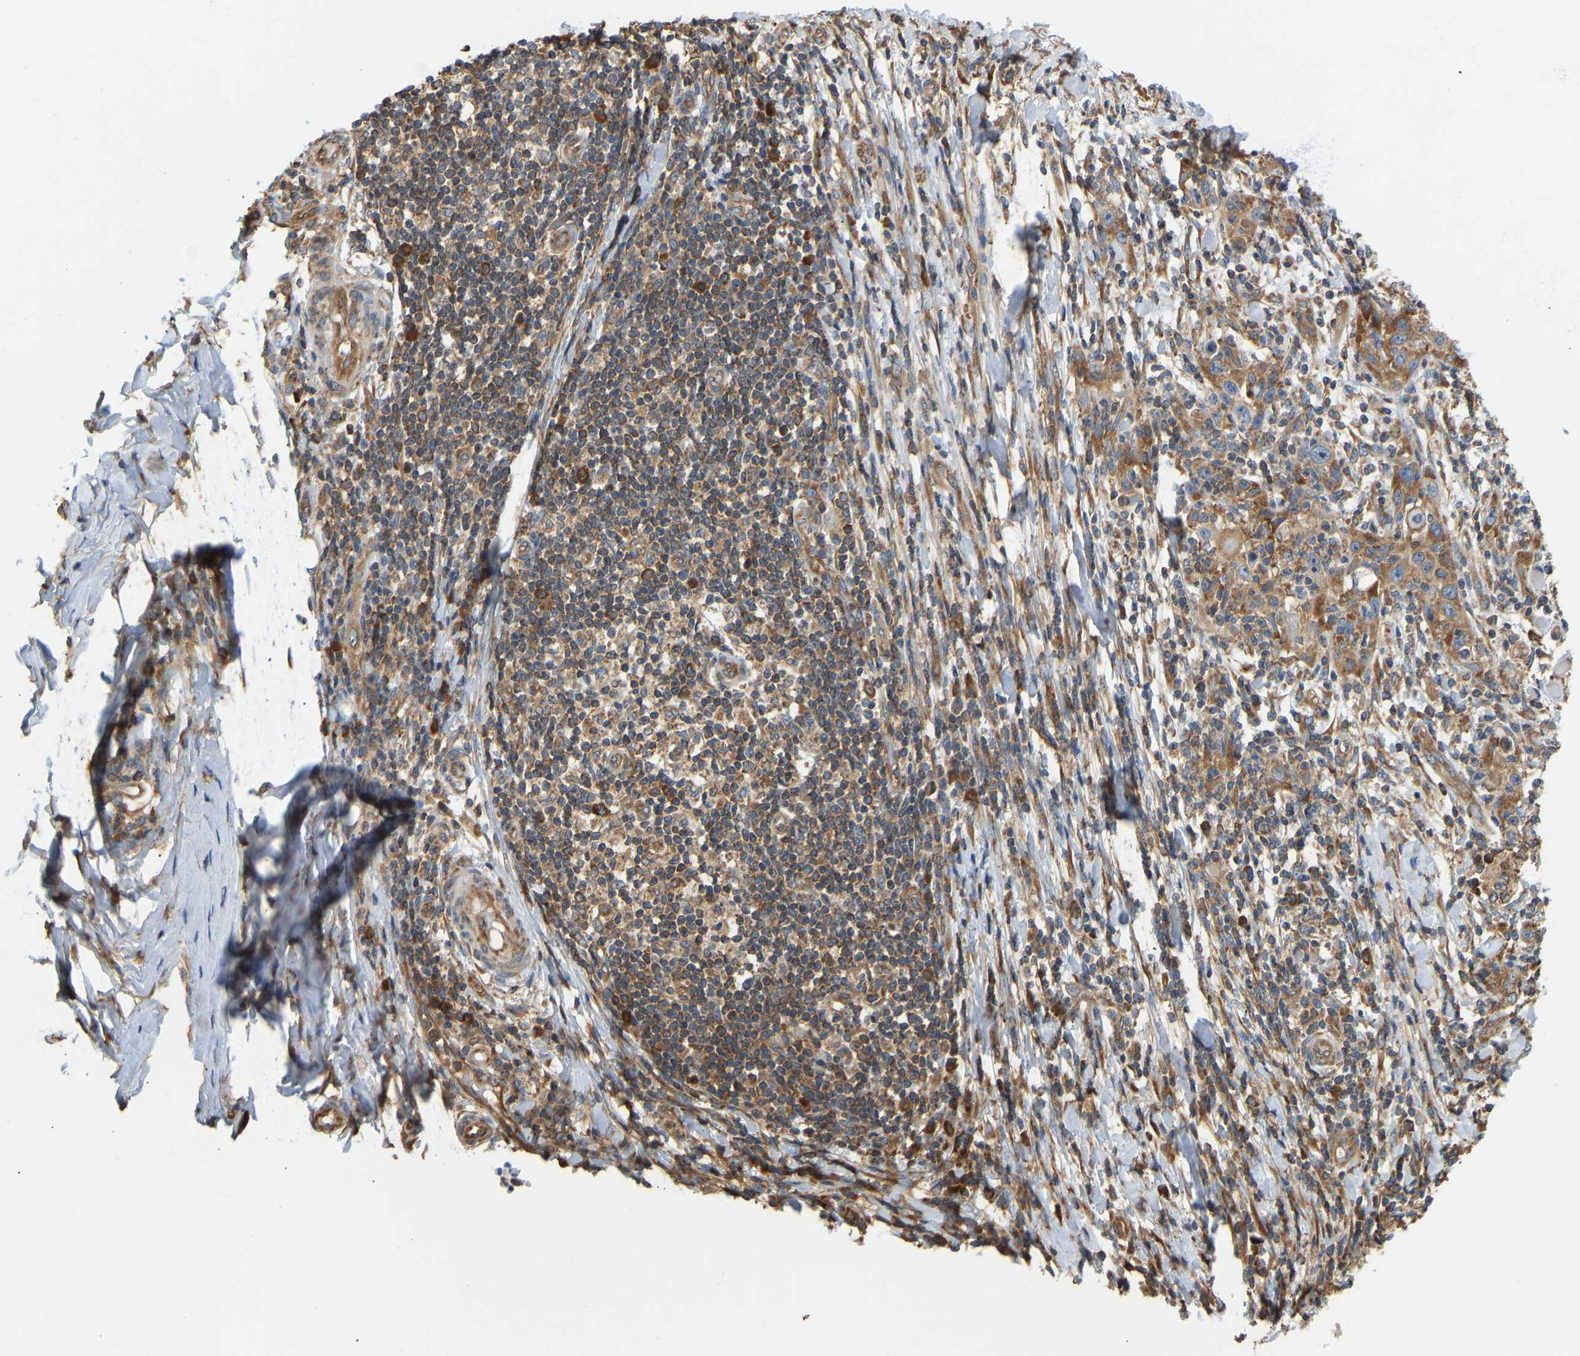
{"staining": {"intensity": "moderate", "quantity": ">75%", "location": "cytoplasmic/membranous"}, "tissue": "skin cancer", "cell_type": "Tumor cells", "image_type": "cancer", "snomed": [{"axis": "morphology", "description": "Squamous cell carcinoma, NOS"}, {"axis": "topography", "description": "Skin"}], "caption": "A brown stain highlights moderate cytoplasmic/membranous staining of a protein in human skin squamous cell carcinoma tumor cells.", "gene": "RPS6KB2", "patient": {"sex": "female", "age": 88}}